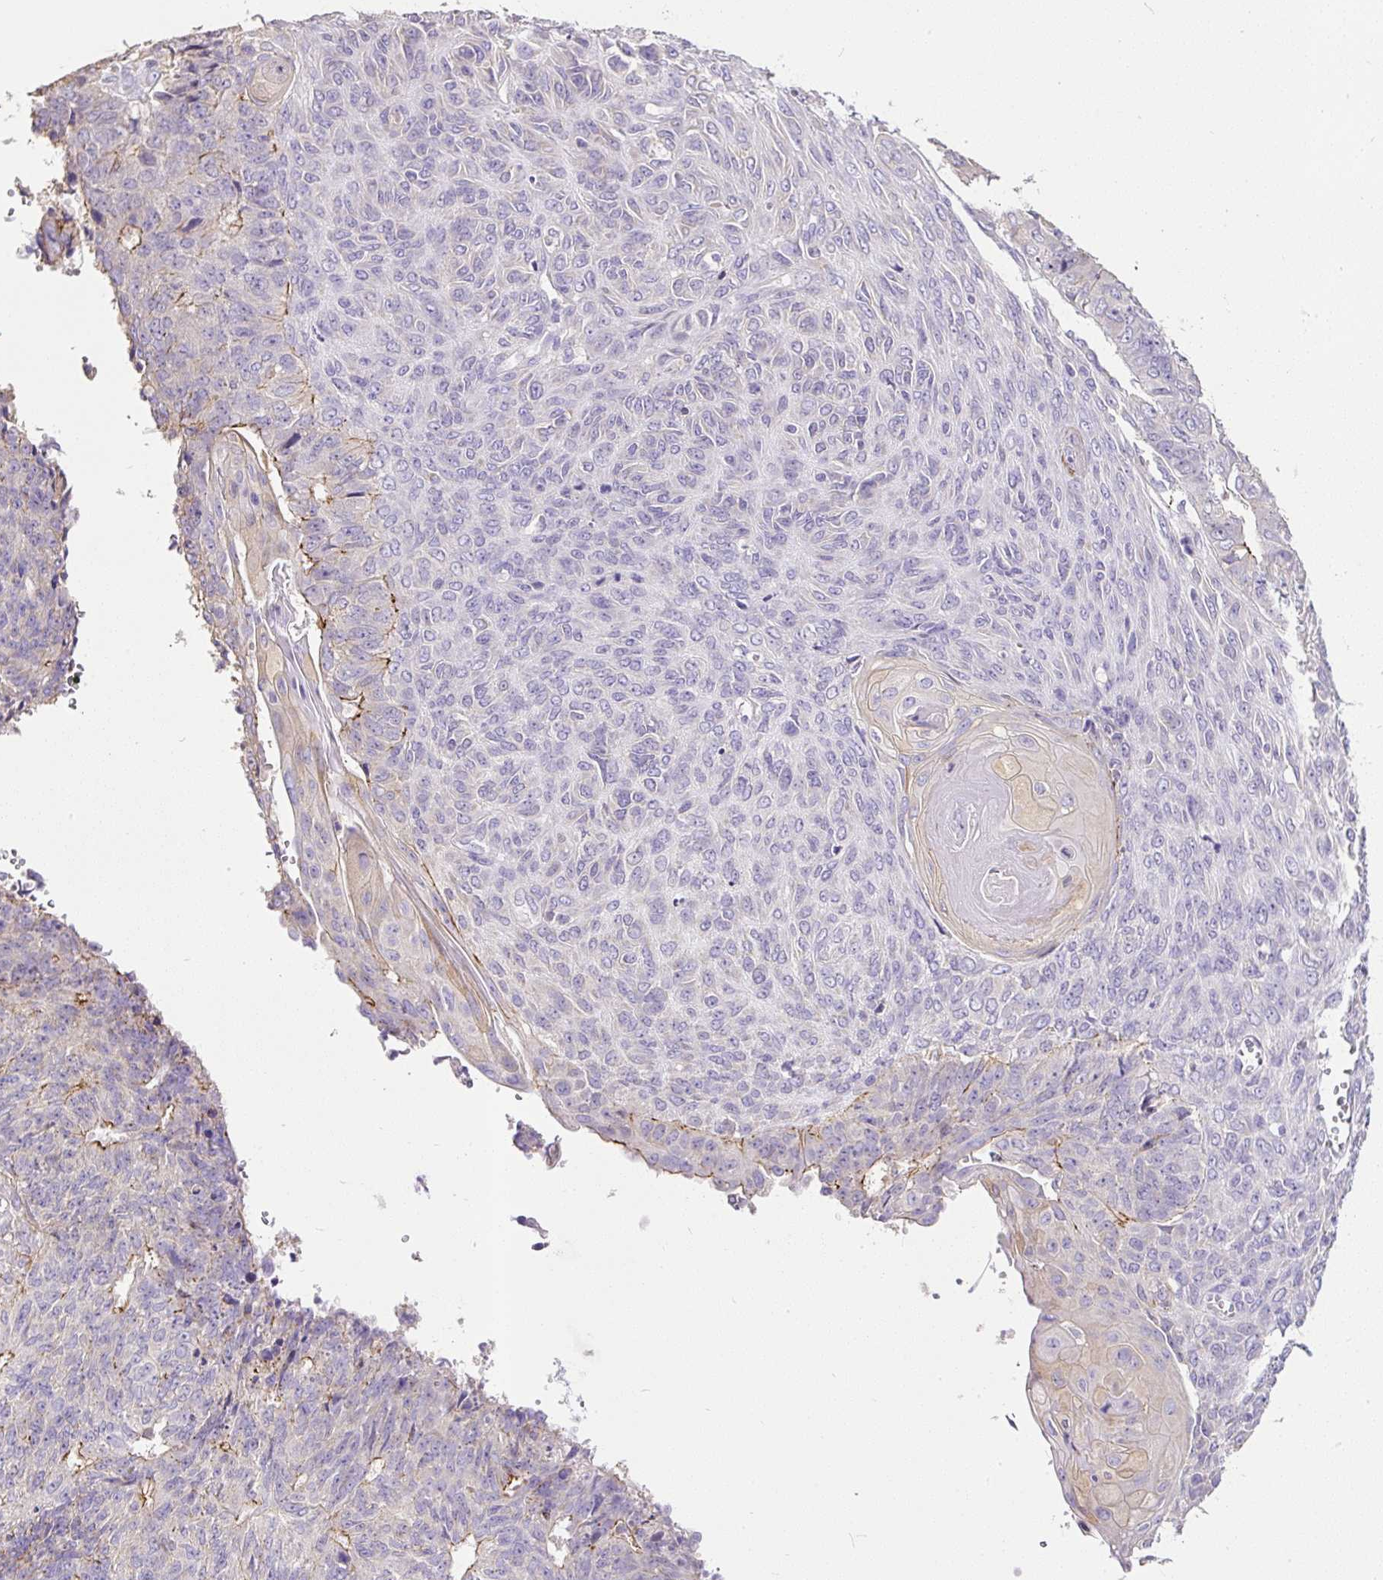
{"staining": {"intensity": "moderate", "quantity": "<25%", "location": "cytoplasmic/membranous"}, "tissue": "endometrial cancer", "cell_type": "Tumor cells", "image_type": "cancer", "snomed": [{"axis": "morphology", "description": "Adenocarcinoma, NOS"}, {"axis": "topography", "description": "Endometrium"}], "caption": "Protein expression analysis of human endometrial cancer (adenocarcinoma) reveals moderate cytoplasmic/membranous staining in about <25% of tumor cells.", "gene": "GBX1", "patient": {"sex": "female", "age": 32}}